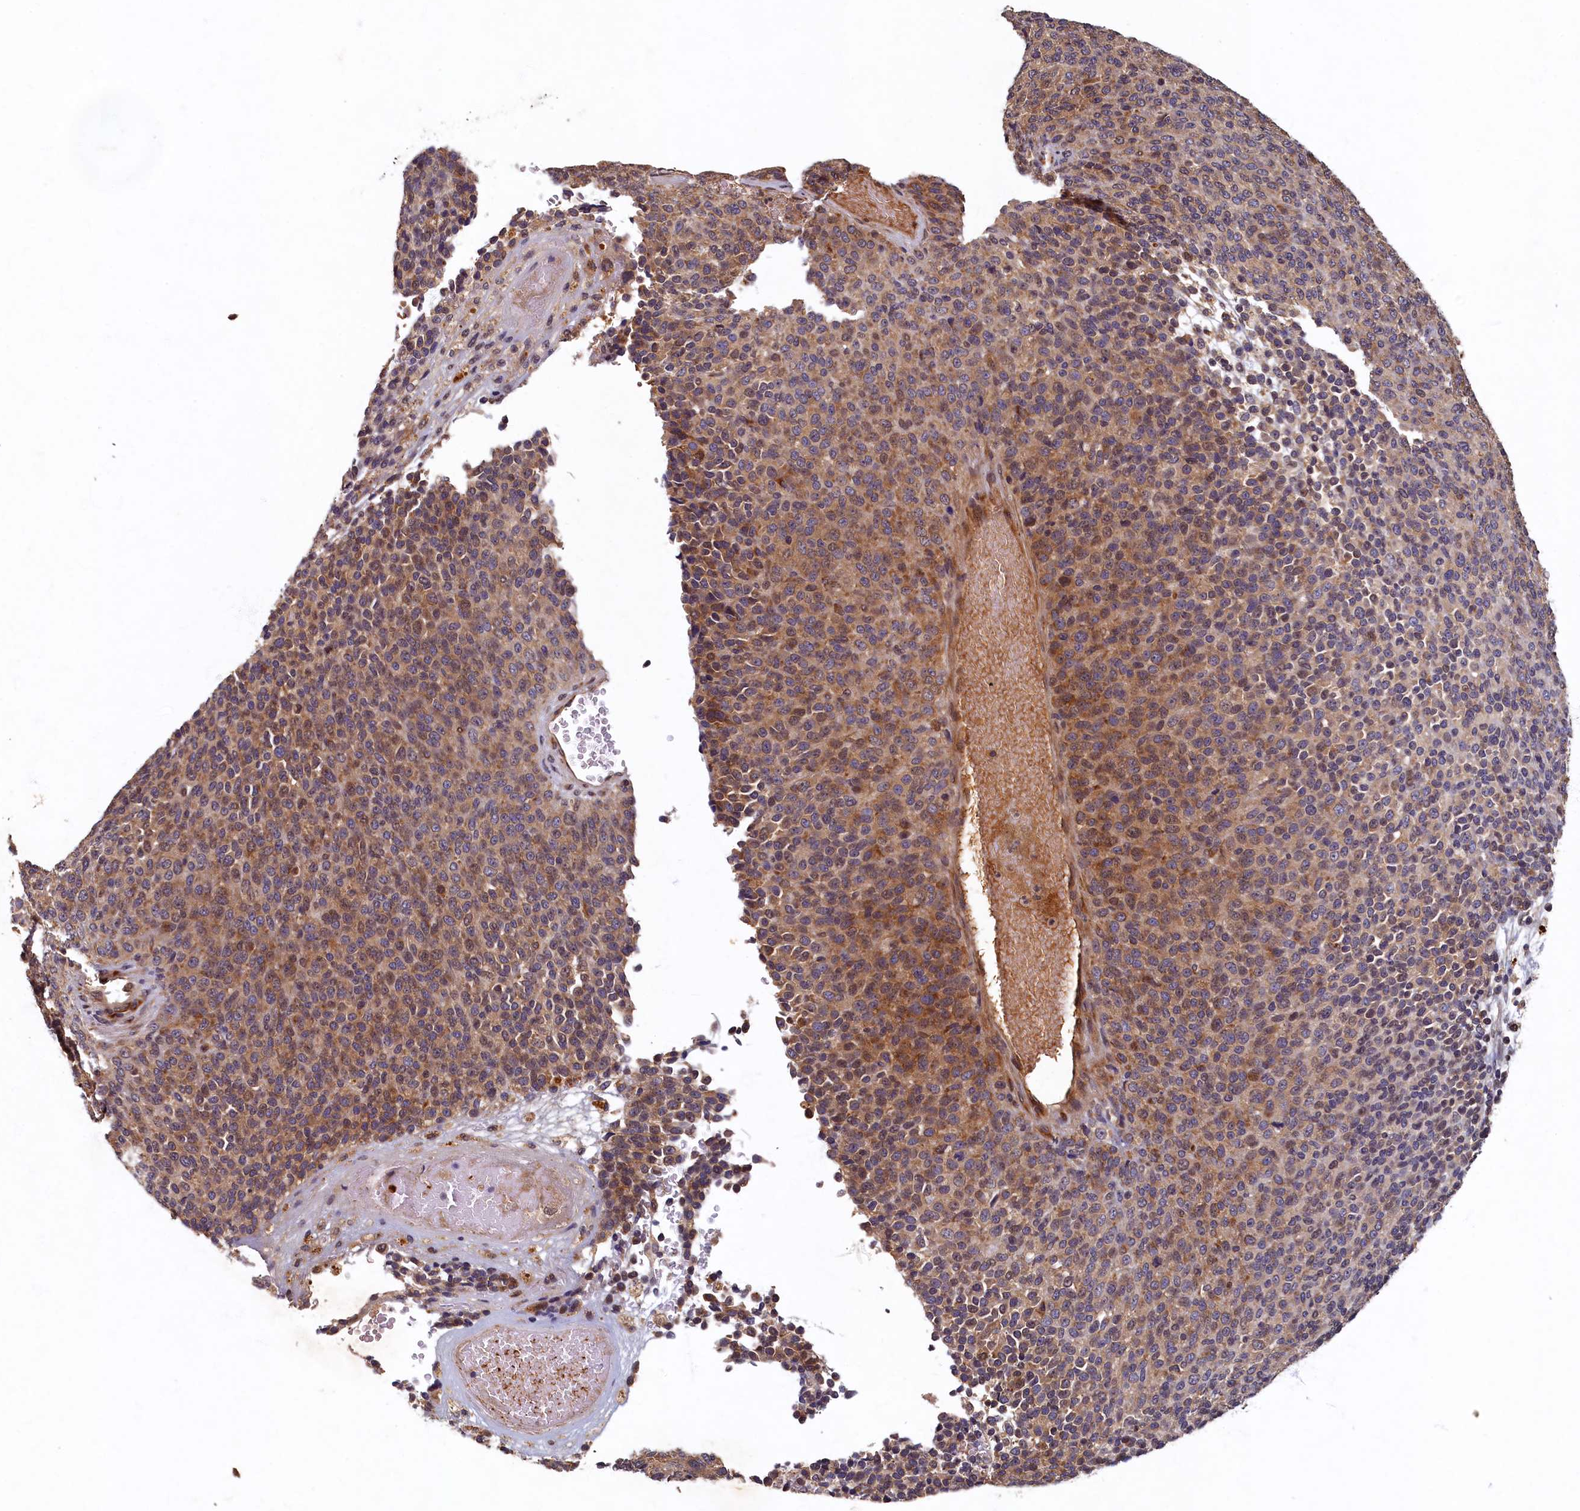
{"staining": {"intensity": "moderate", "quantity": "25%-75%", "location": "cytoplasmic/membranous"}, "tissue": "melanoma", "cell_type": "Tumor cells", "image_type": "cancer", "snomed": [{"axis": "morphology", "description": "Malignant melanoma, Metastatic site"}, {"axis": "topography", "description": "Brain"}], "caption": "Immunohistochemistry (IHC) (DAB (3,3'-diaminobenzidine)) staining of melanoma reveals moderate cytoplasmic/membranous protein expression in approximately 25%-75% of tumor cells. Immunohistochemistry (IHC) stains the protein of interest in brown and the nuclei are stained blue.", "gene": "LCMT2", "patient": {"sex": "female", "age": 56}}